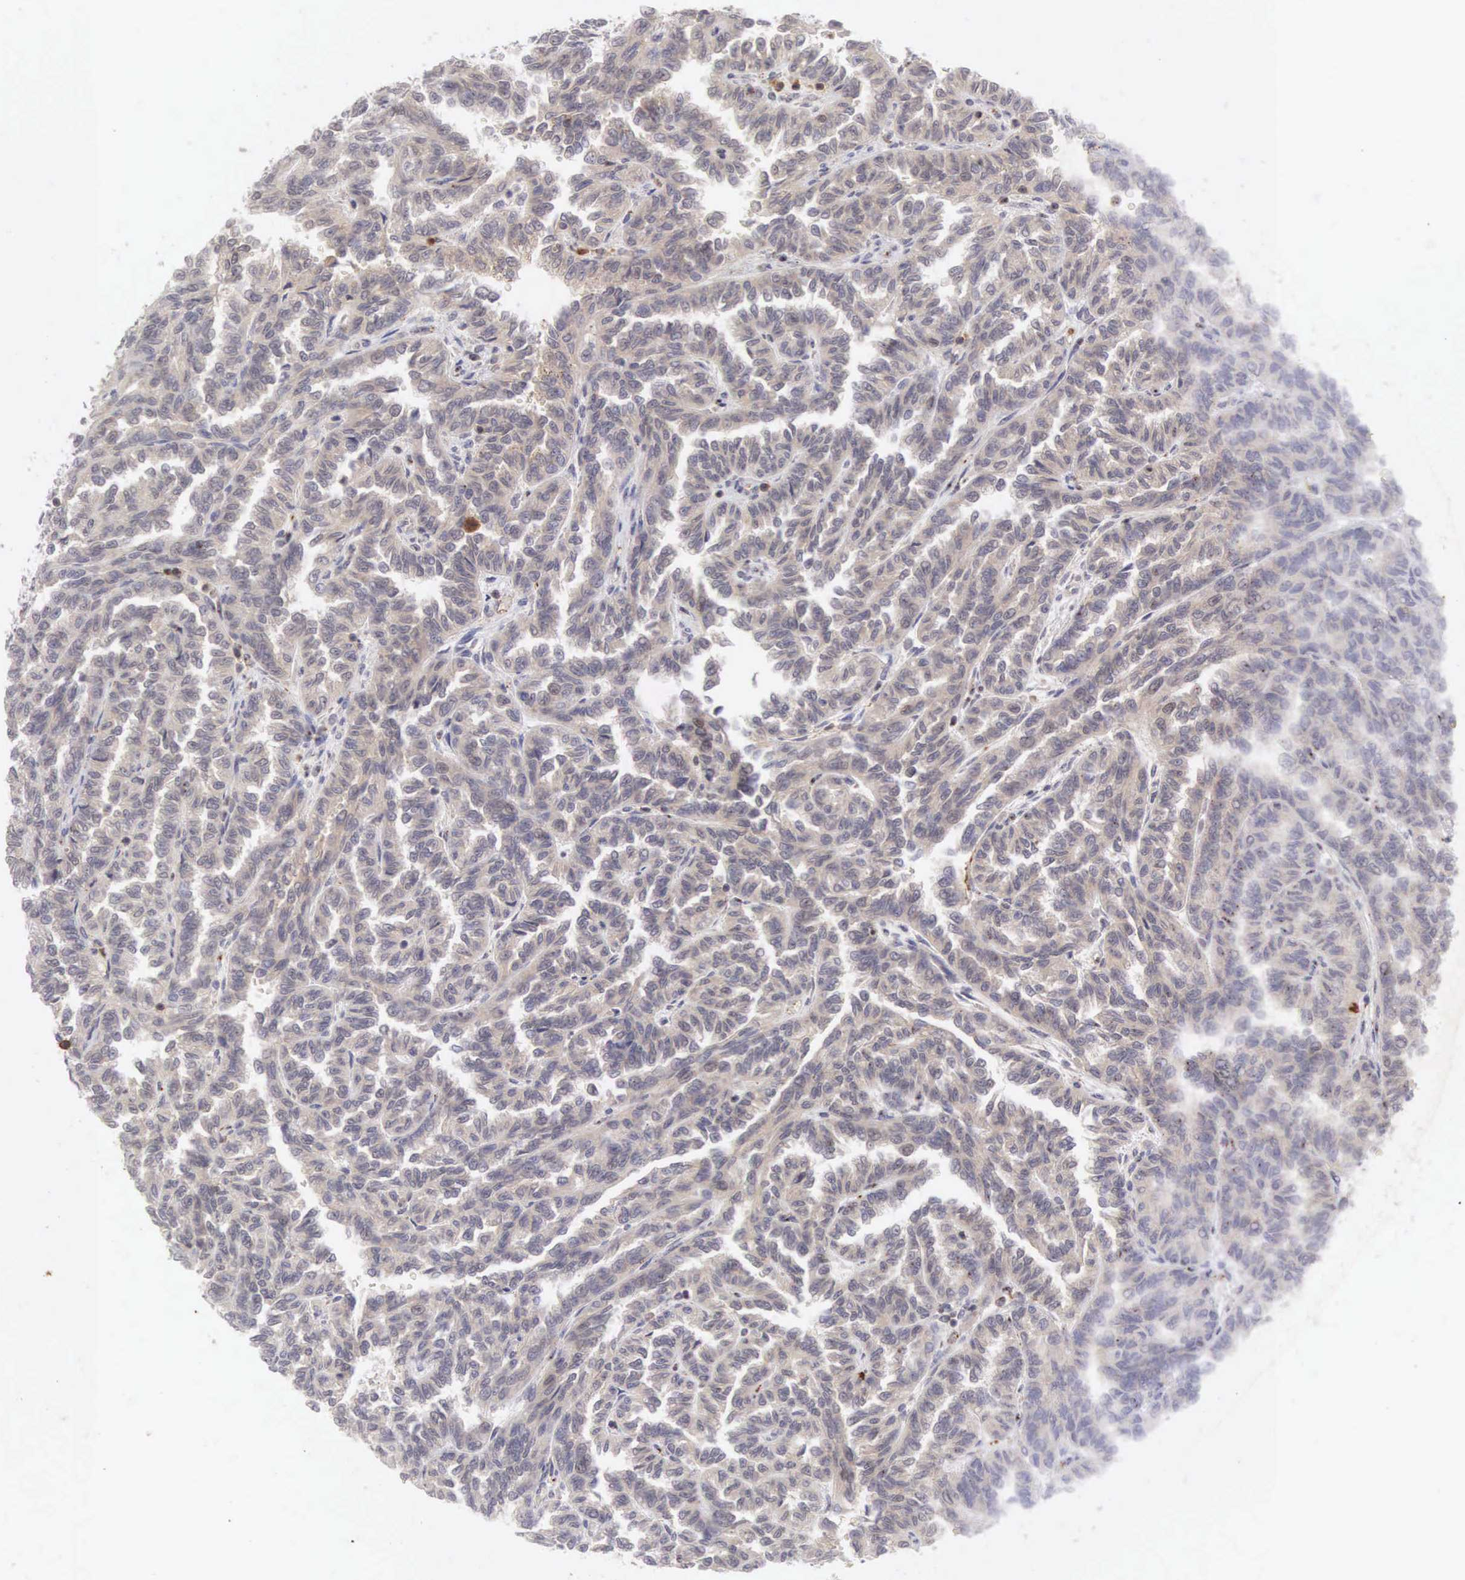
{"staining": {"intensity": "weak", "quantity": "25%-75%", "location": "cytoplasmic/membranous"}, "tissue": "renal cancer", "cell_type": "Tumor cells", "image_type": "cancer", "snomed": [{"axis": "morphology", "description": "Inflammation, NOS"}, {"axis": "morphology", "description": "Adenocarcinoma, NOS"}, {"axis": "topography", "description": "Kidney"}], "caption": "High-power microscopy captured an immunohistochemistry histopathology image of renal cancer, revealing weak cytoplasmic/membranous positivity in approximately 25%-75% of tumor cells.", "gene": "CD1A", "patient": {"sex": "male", "age": 68}}